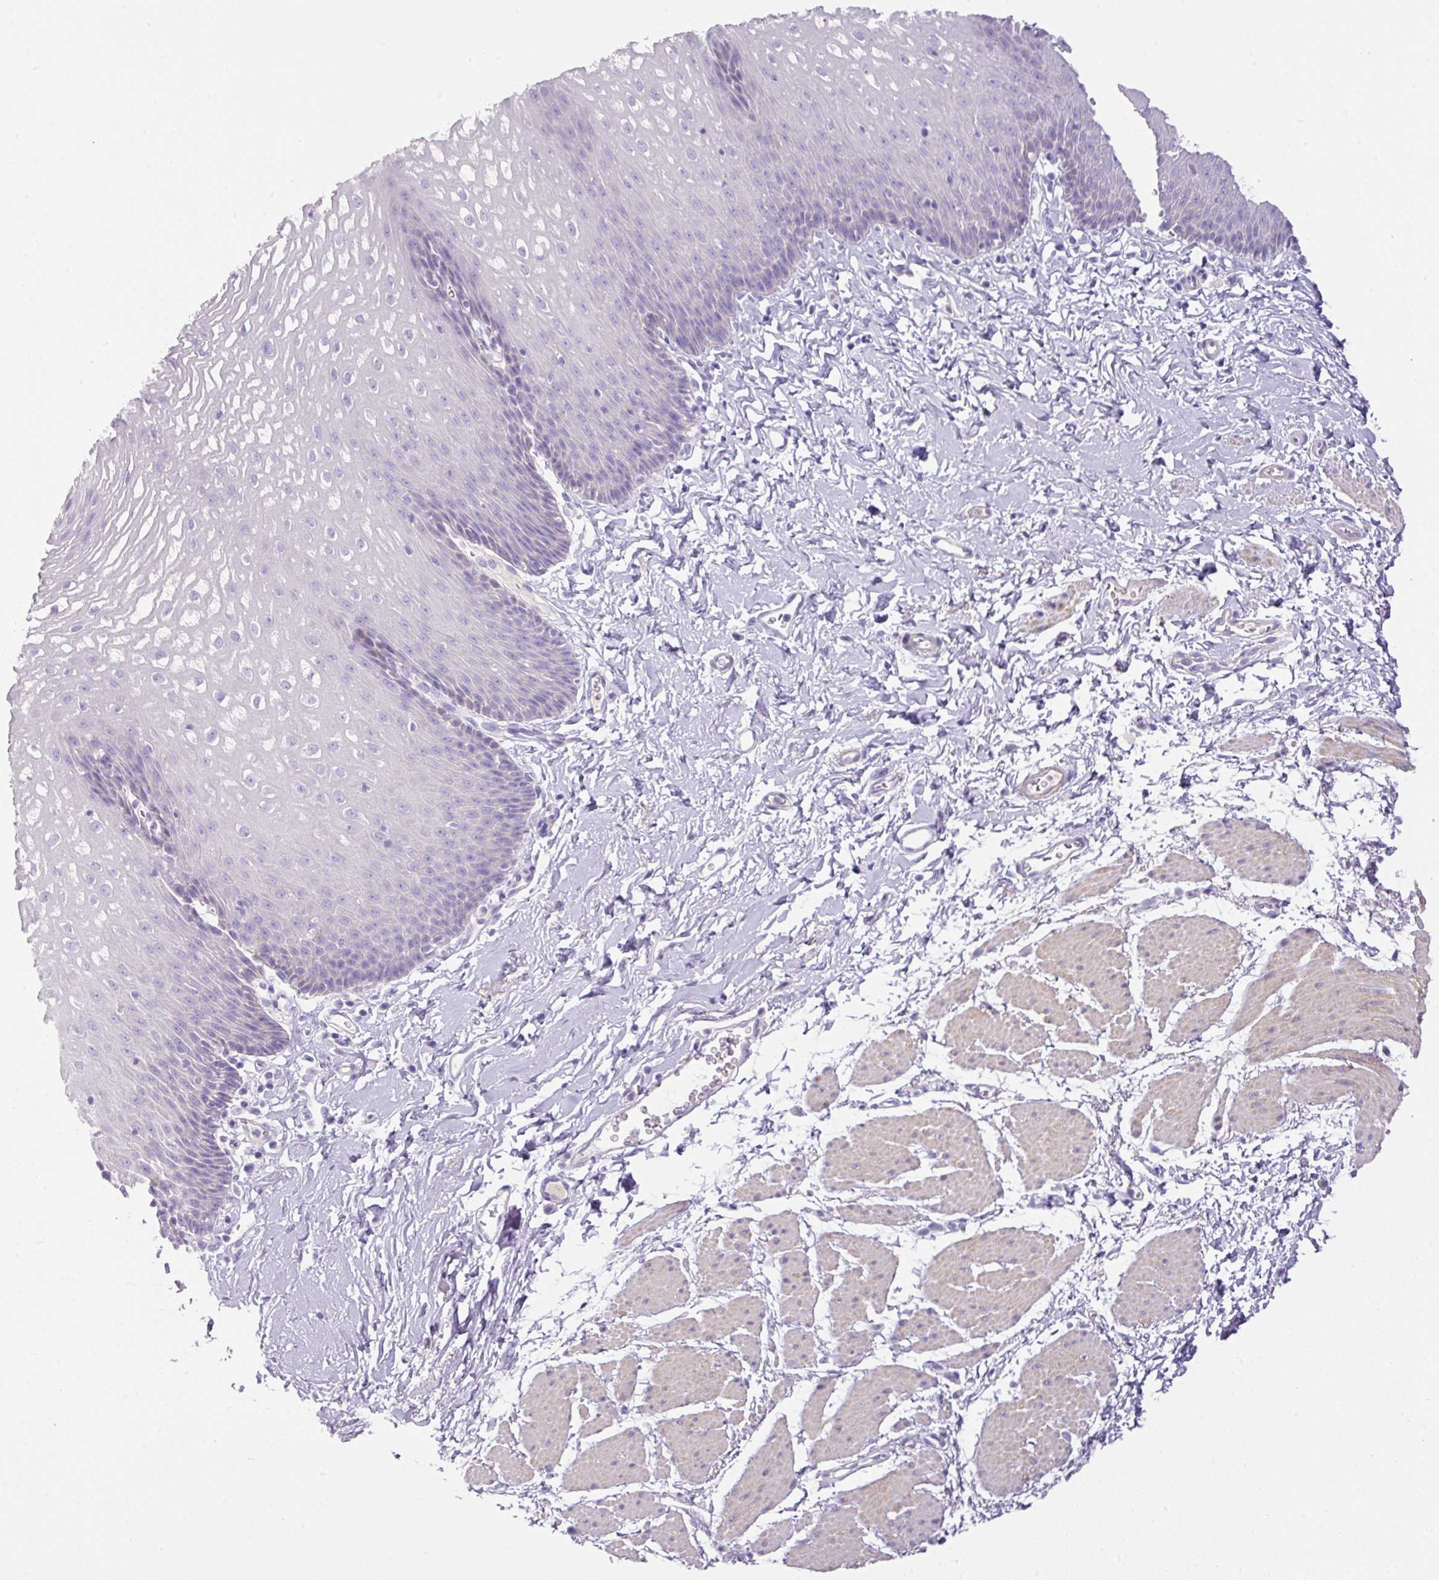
{"staining": {"intensity": "negative", "quantity": "none", "location": "none"}, "tissue": "esophagus", "cell_type": "Squamous epithelial cells", "image_type": "normal", "snomed": [{"axis": "morphology", "description": "Normal tissue, NOS"}, {"axis": "topography", "description": "Esophagus"}], "caption": "The histopathology image shows no staining of squamous epithelial cells in benign esophagus.", "gene": "TARM1", "patient": {"sex": "male", "age": 70}}